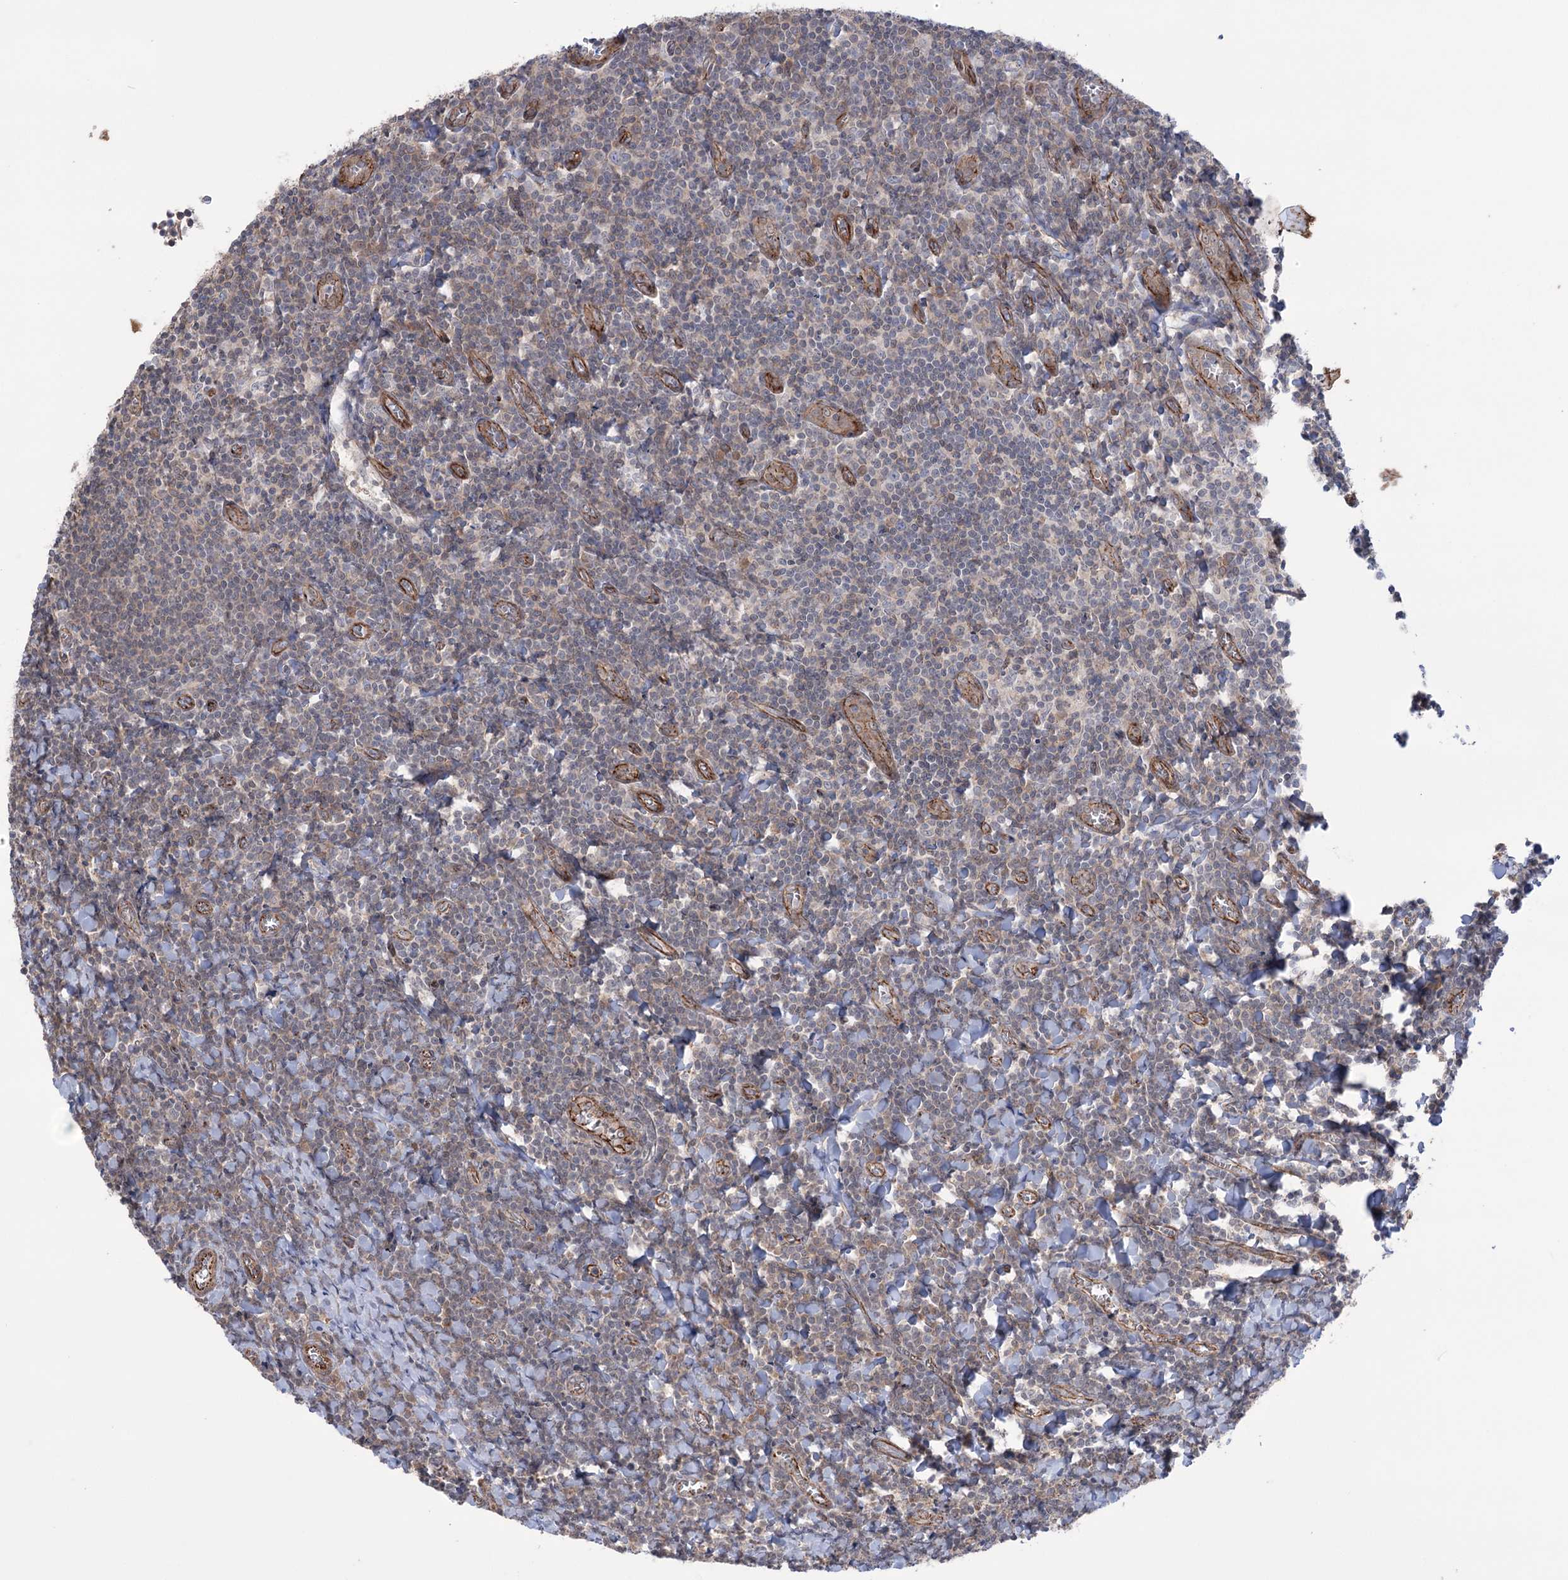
{"staining": {"intensity": "negative", "quantity": "none", "location": "none"}, "tissue": "tonsil", "cell_type": "Germinal center cells", "image_type": "normal", "snomed": [{"axis": "morphology", "description": "Normal tissue, NOS"}, {"axis": "topography", "description": "Tonsil"}], "caption": "Germinal center cells show no significant expression in unremarkable tonsil.", "gene": "TRIM71", "patient": {"sex": "male", "age": 27}}